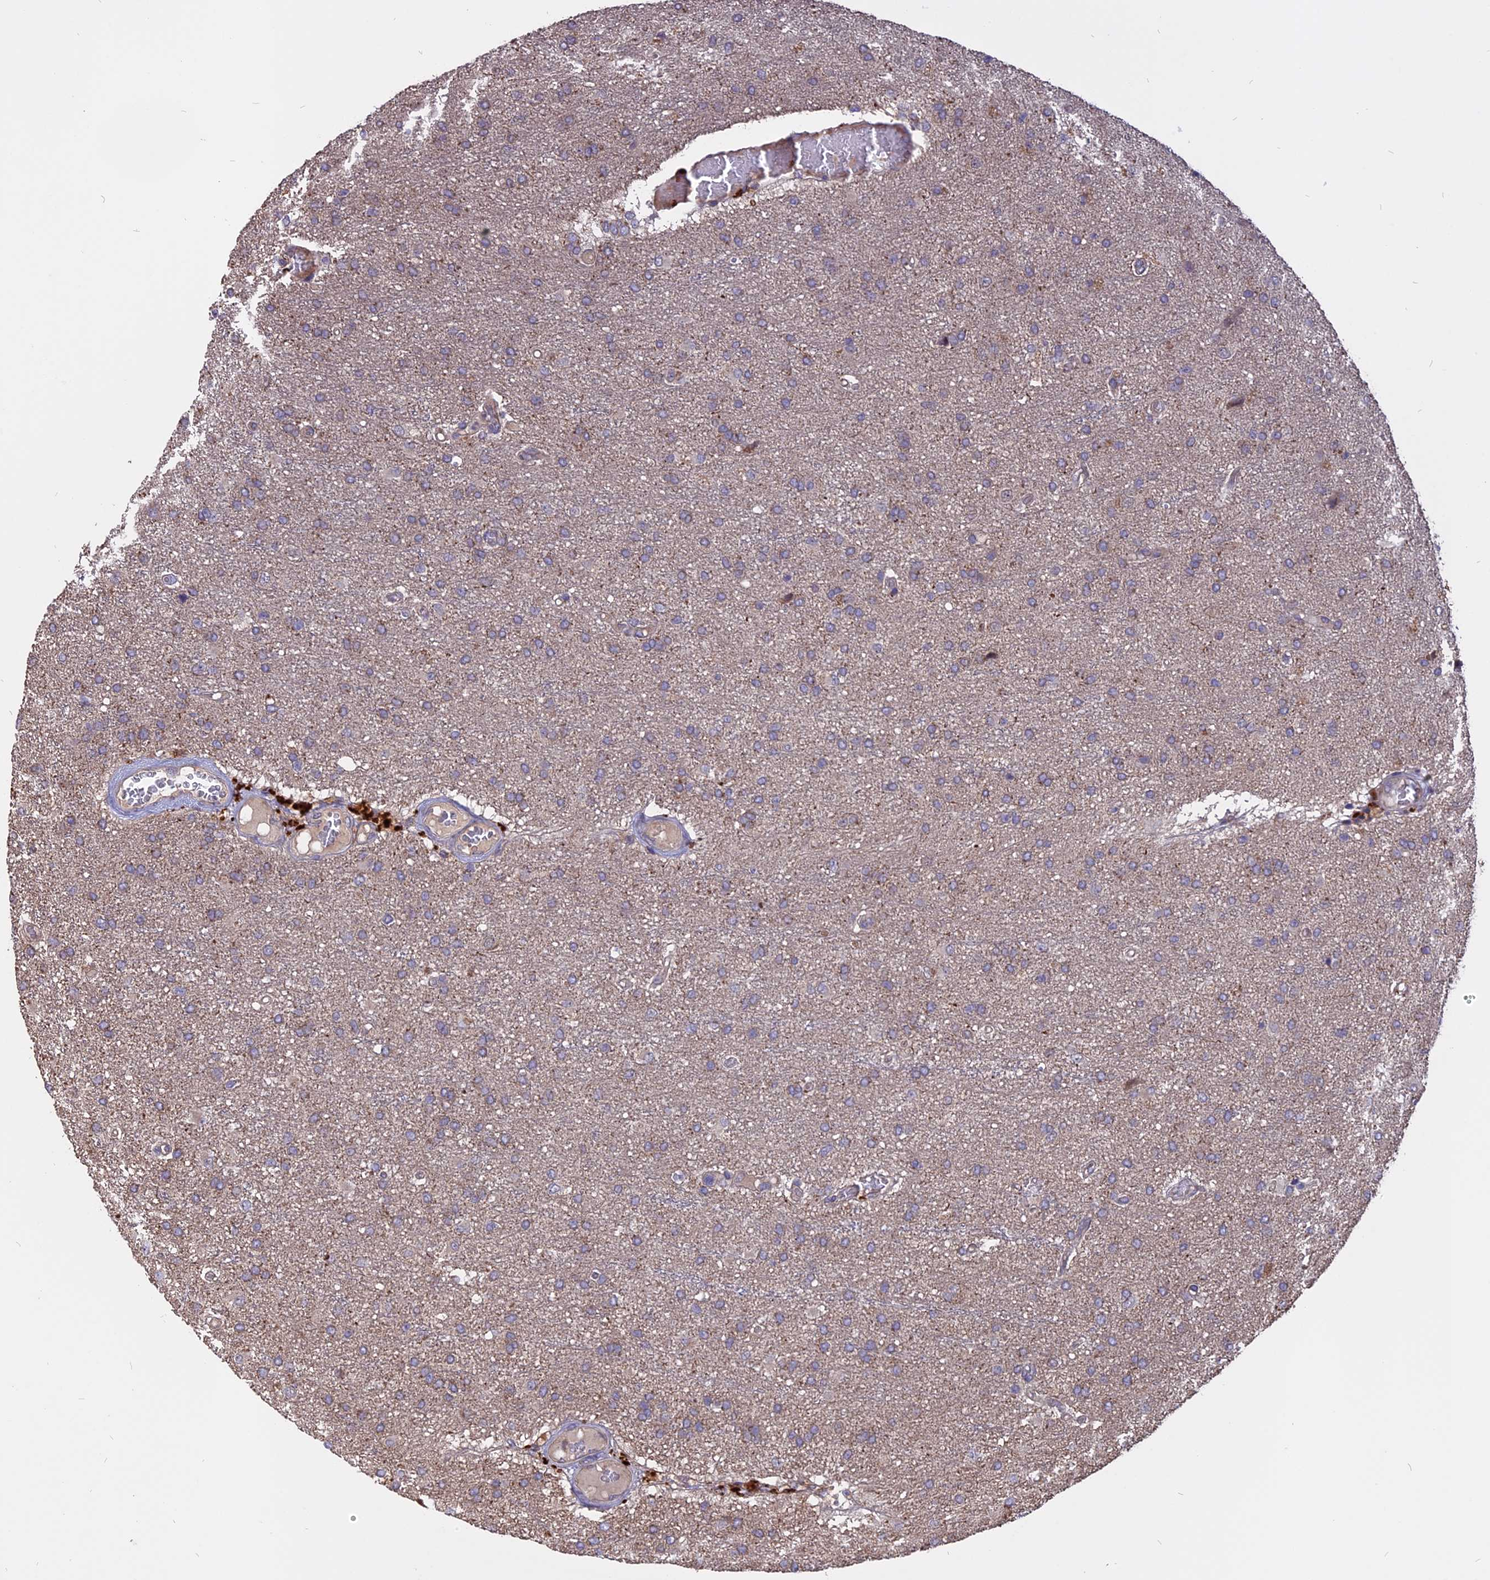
{"staining": {"intensity": "weak", "quantity": ">75%", "location": "cytoplasmic/membranous"}, "tissue": "glioma", "cell_type": "Tumor cells", "image_type": "cancer", "snomed": [{"axis": "morphology", "description": "Glioma, malignant, High grade"}, {"axis": "topography", "description": "Brain"}], "caption": "Brown immunohistochemical staining in human malignant high-grade glioma demonstrates weak cytoplasmic/membranous expression in about >75% of tumor cells.", "gene": "CARMIL2", "patient": {"sex": "female", "age": 74}}